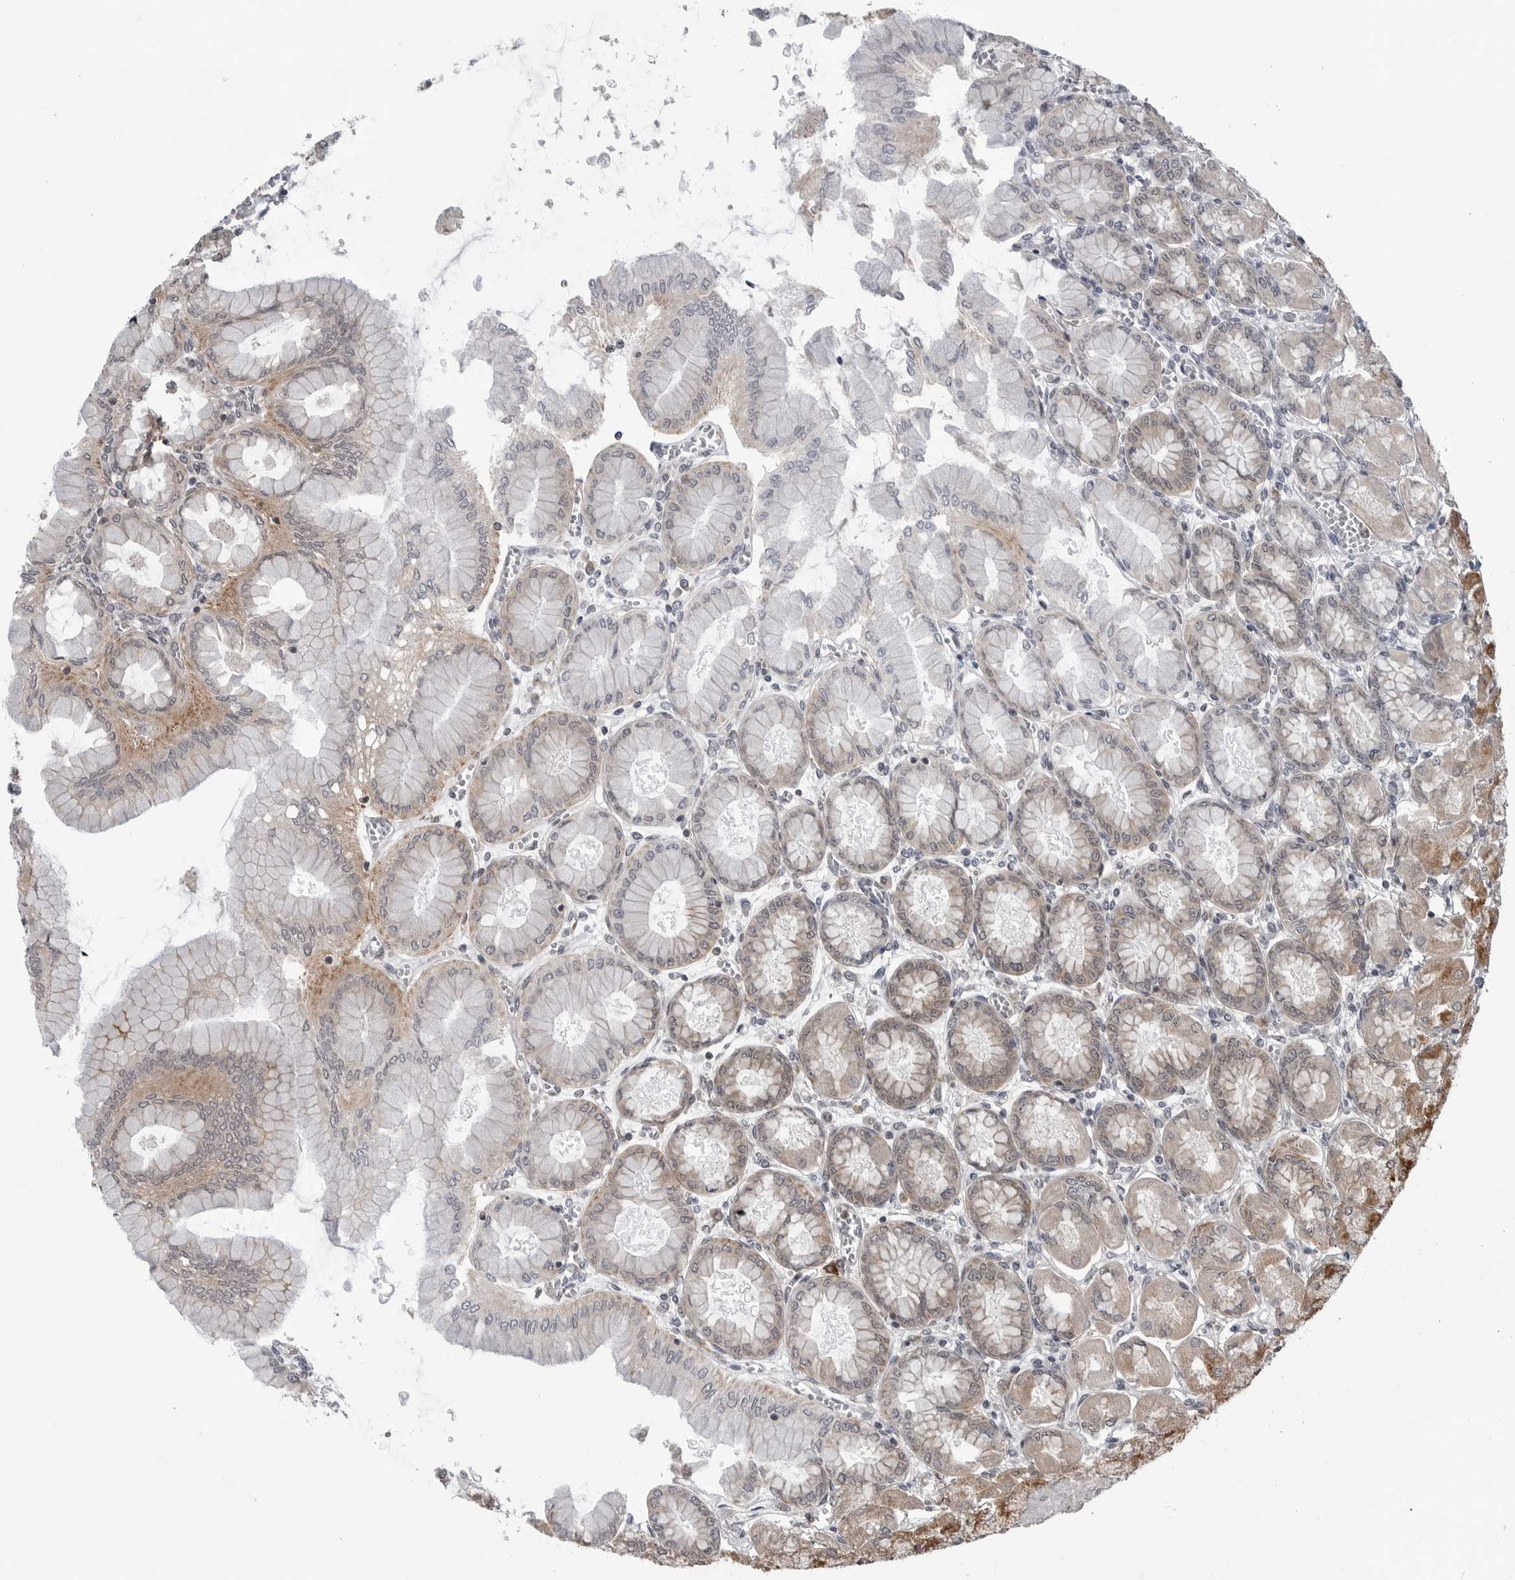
{"staining": {"intensity": "strong", "quantity": "25%-75%", "location": "cytoplasmic/membranous"}, "tissue": "stomach", "cell_type": "Glandular cells", "image_type": "normal", "snomed": [{"axis": "morphology", "description": "Normal tissue, NOS"}, {"axis": "topography", "description": "Stomach, upper"}], "caption": "A photomicrograph showing strong cytoplasmic/membranous positivity in approximately 25%-75% of glandular cells in unremarkable stomach, as visualized by brown immunohistochemical staining.", "gene": "FAAP100", "patient": {"sex": "female", "age": 56}}